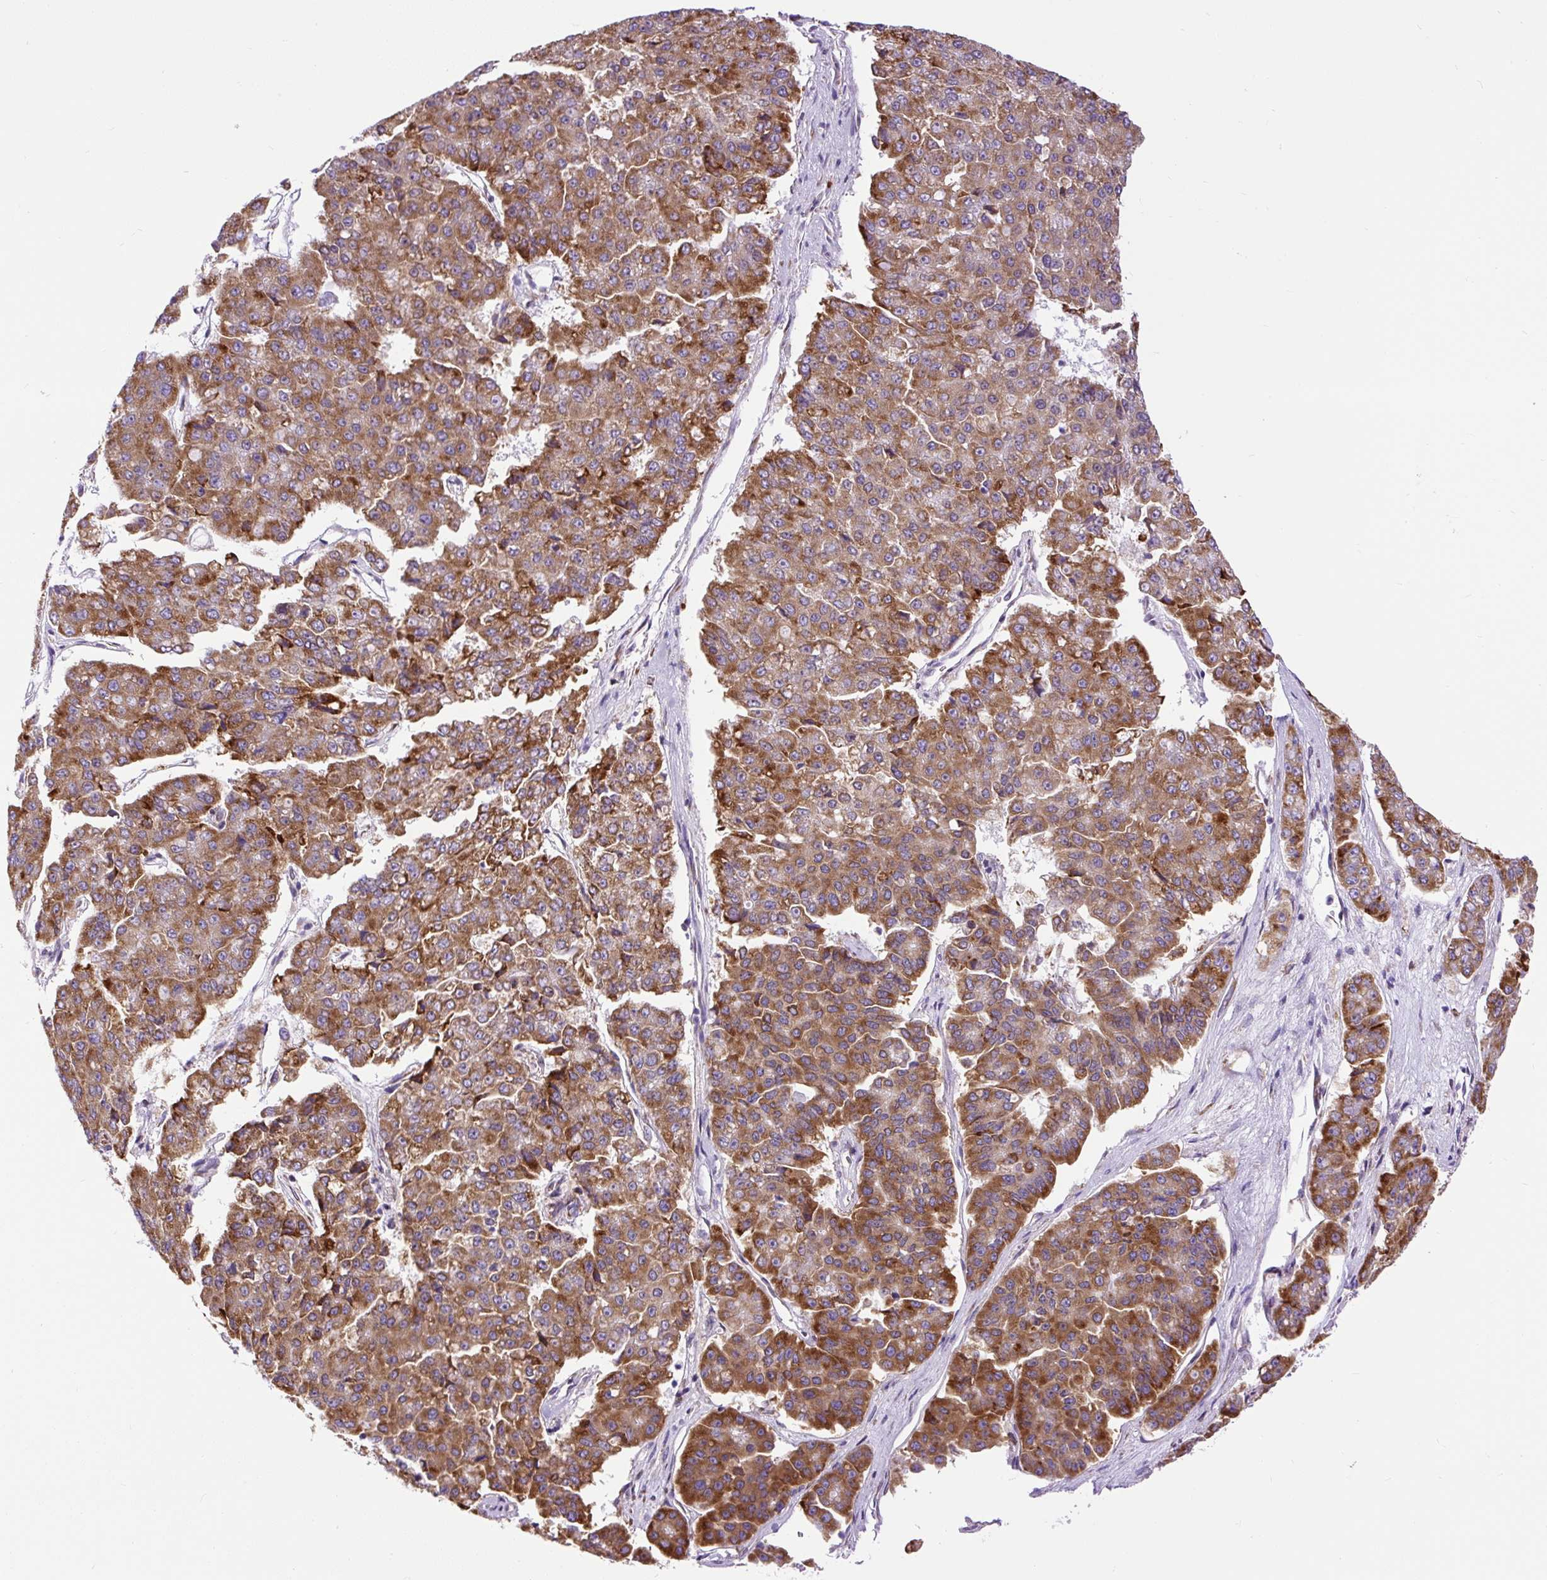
{"staining": {"intensity": "strong", "quantity": ">75%", "location": "cytoplasmic/membranous"}, "tissue": "pancreatic cancer", "cell_type": "Tumor cells", "image_type": "cancer", "snomed": [{"axis": "morphology", "description": "Adenocarcinoma, NOS"}, {"axis": "topography", "description": "Pancreas"}], "caption": "This image displays IHC staining of human pancreatic adenocarcinoma, with high strong cytoplasmic/membranous expression in about >75% of tumor cells.", "gene": "DDOST", "patient": {"sex": "male", "age": 50}}